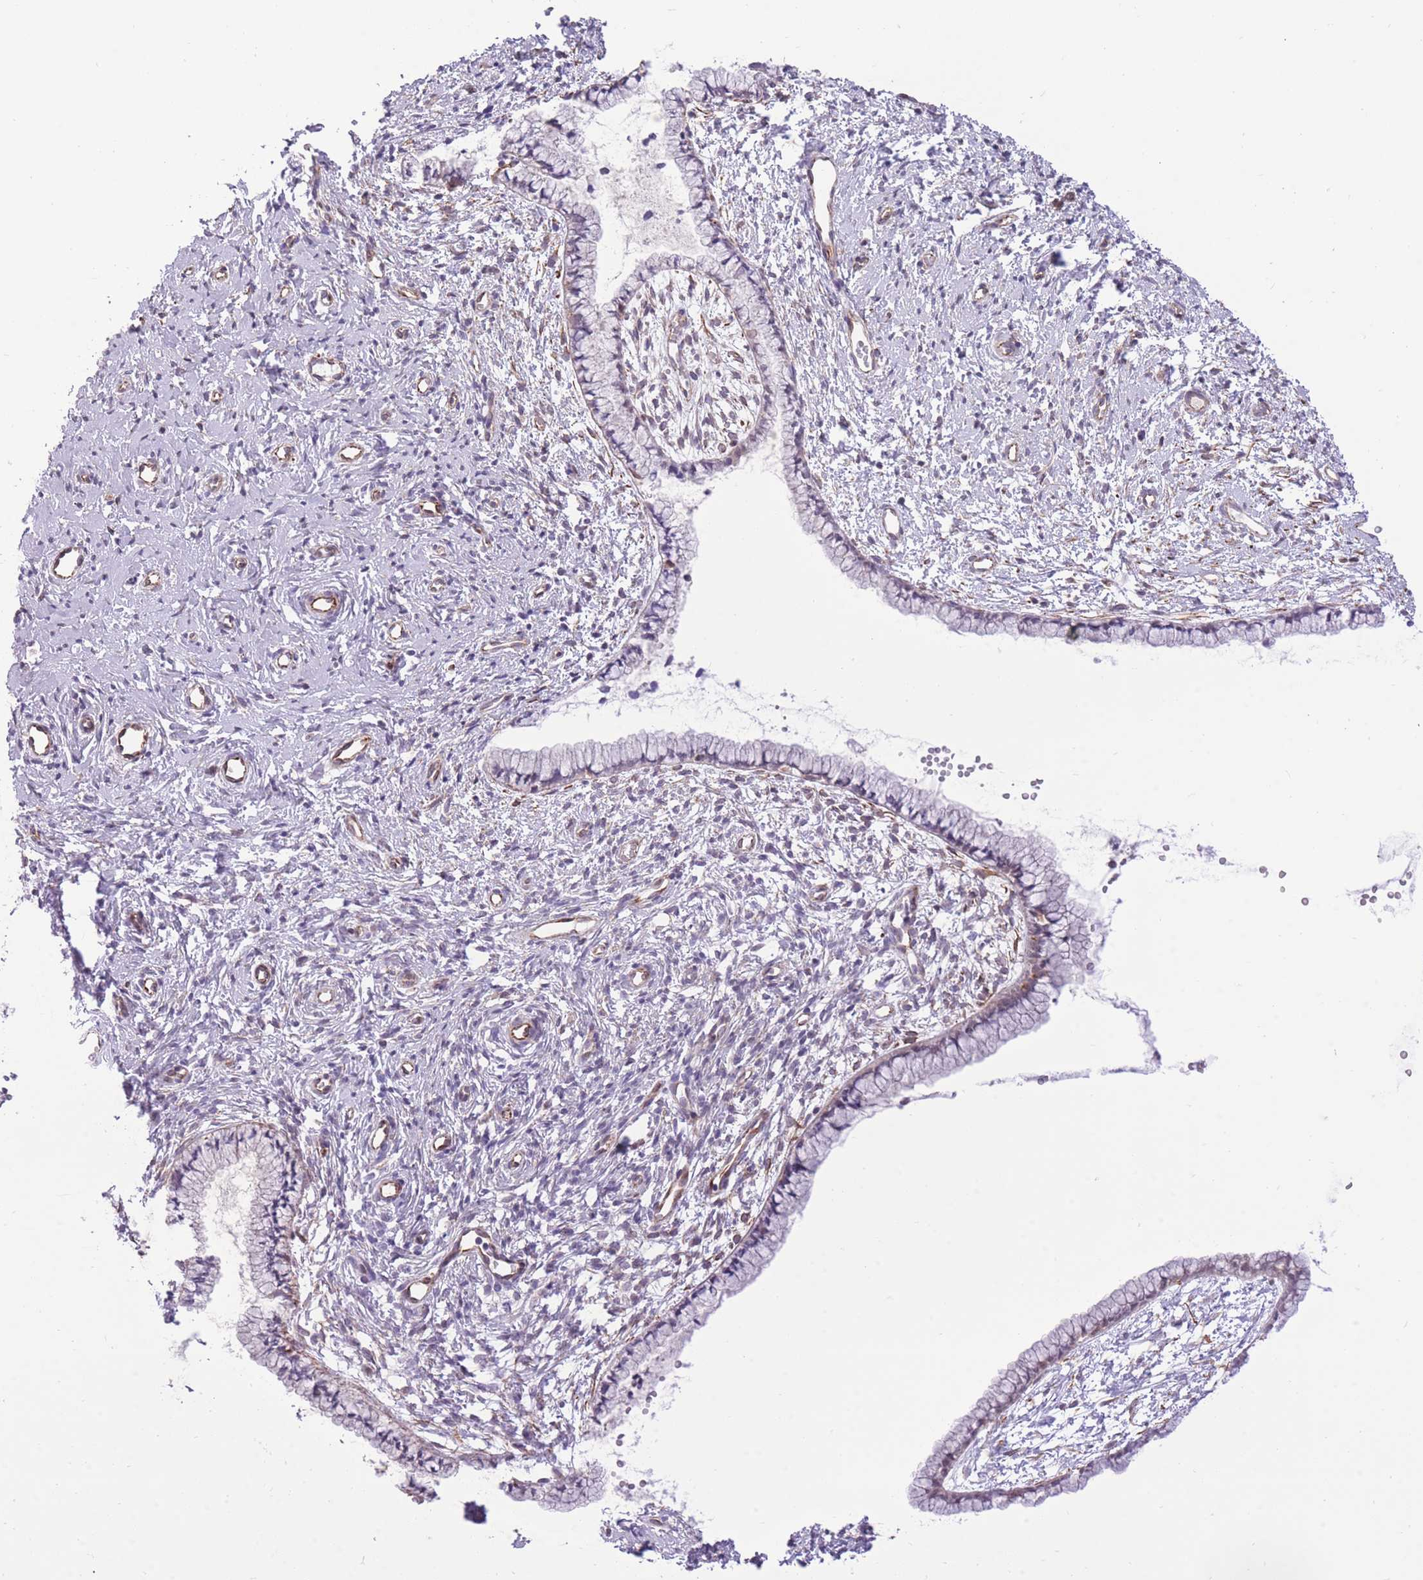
{"staining": {"intensity": "negative", "quantity": "none", "location": "none"}, "tissue": "cervix", "cell_type": "Glandular cells", "image_type": "normal", "snomed": [{"axis": "morphology", "description": "Normal tissue, NOS"}, {"axis": "topography", "description": "Cervix"}], "caption": "An image of human cervix is negative for staining in glandular cells.", "gene": "ELL", "patient": {"sex": "female", "age": 57}}